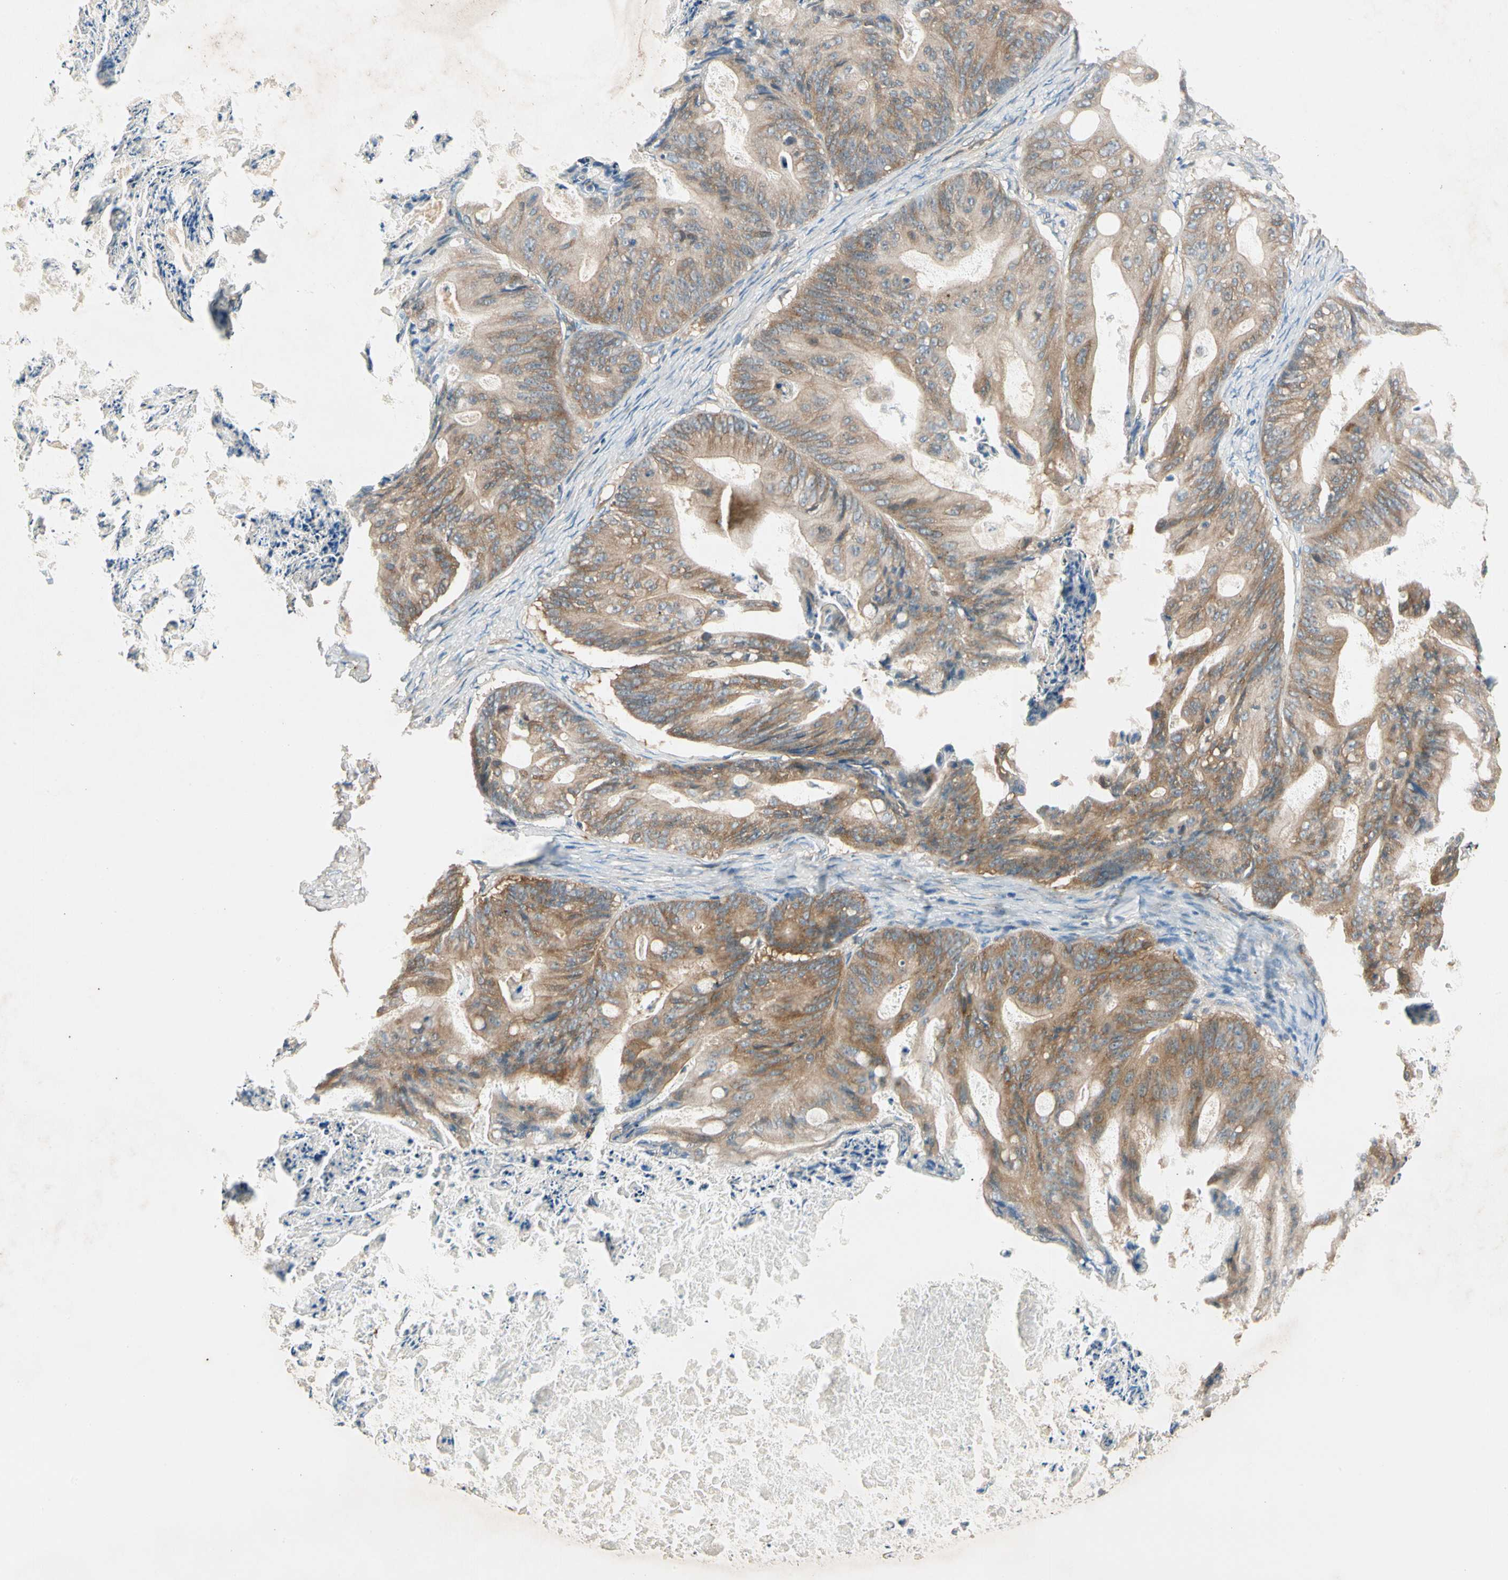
{"staining": {"intensity": "moderate", "quantity": "25%-75%", "location": "cytoplasmic/membranous"}, "tissue": "ovarian cancer", "cell_type": "Tumor cells", "image_type": "cancer", "snomed": [{"axis": "morphology", "description": "Cystadenocarcinoma, mucinous, NOS"}, {"axis": "topography", "description": "Ovary"}], "caption": "A micrograph showing moderate cytoplasmic/membranous staining in about 25%-75% of tumor cells in mucinous cystadenocarcinoma (ovarian), as visualized by brown immunohistochemical staining.", "gene": "ROCK2", "patient": {"sex": "female", "age": 37}}